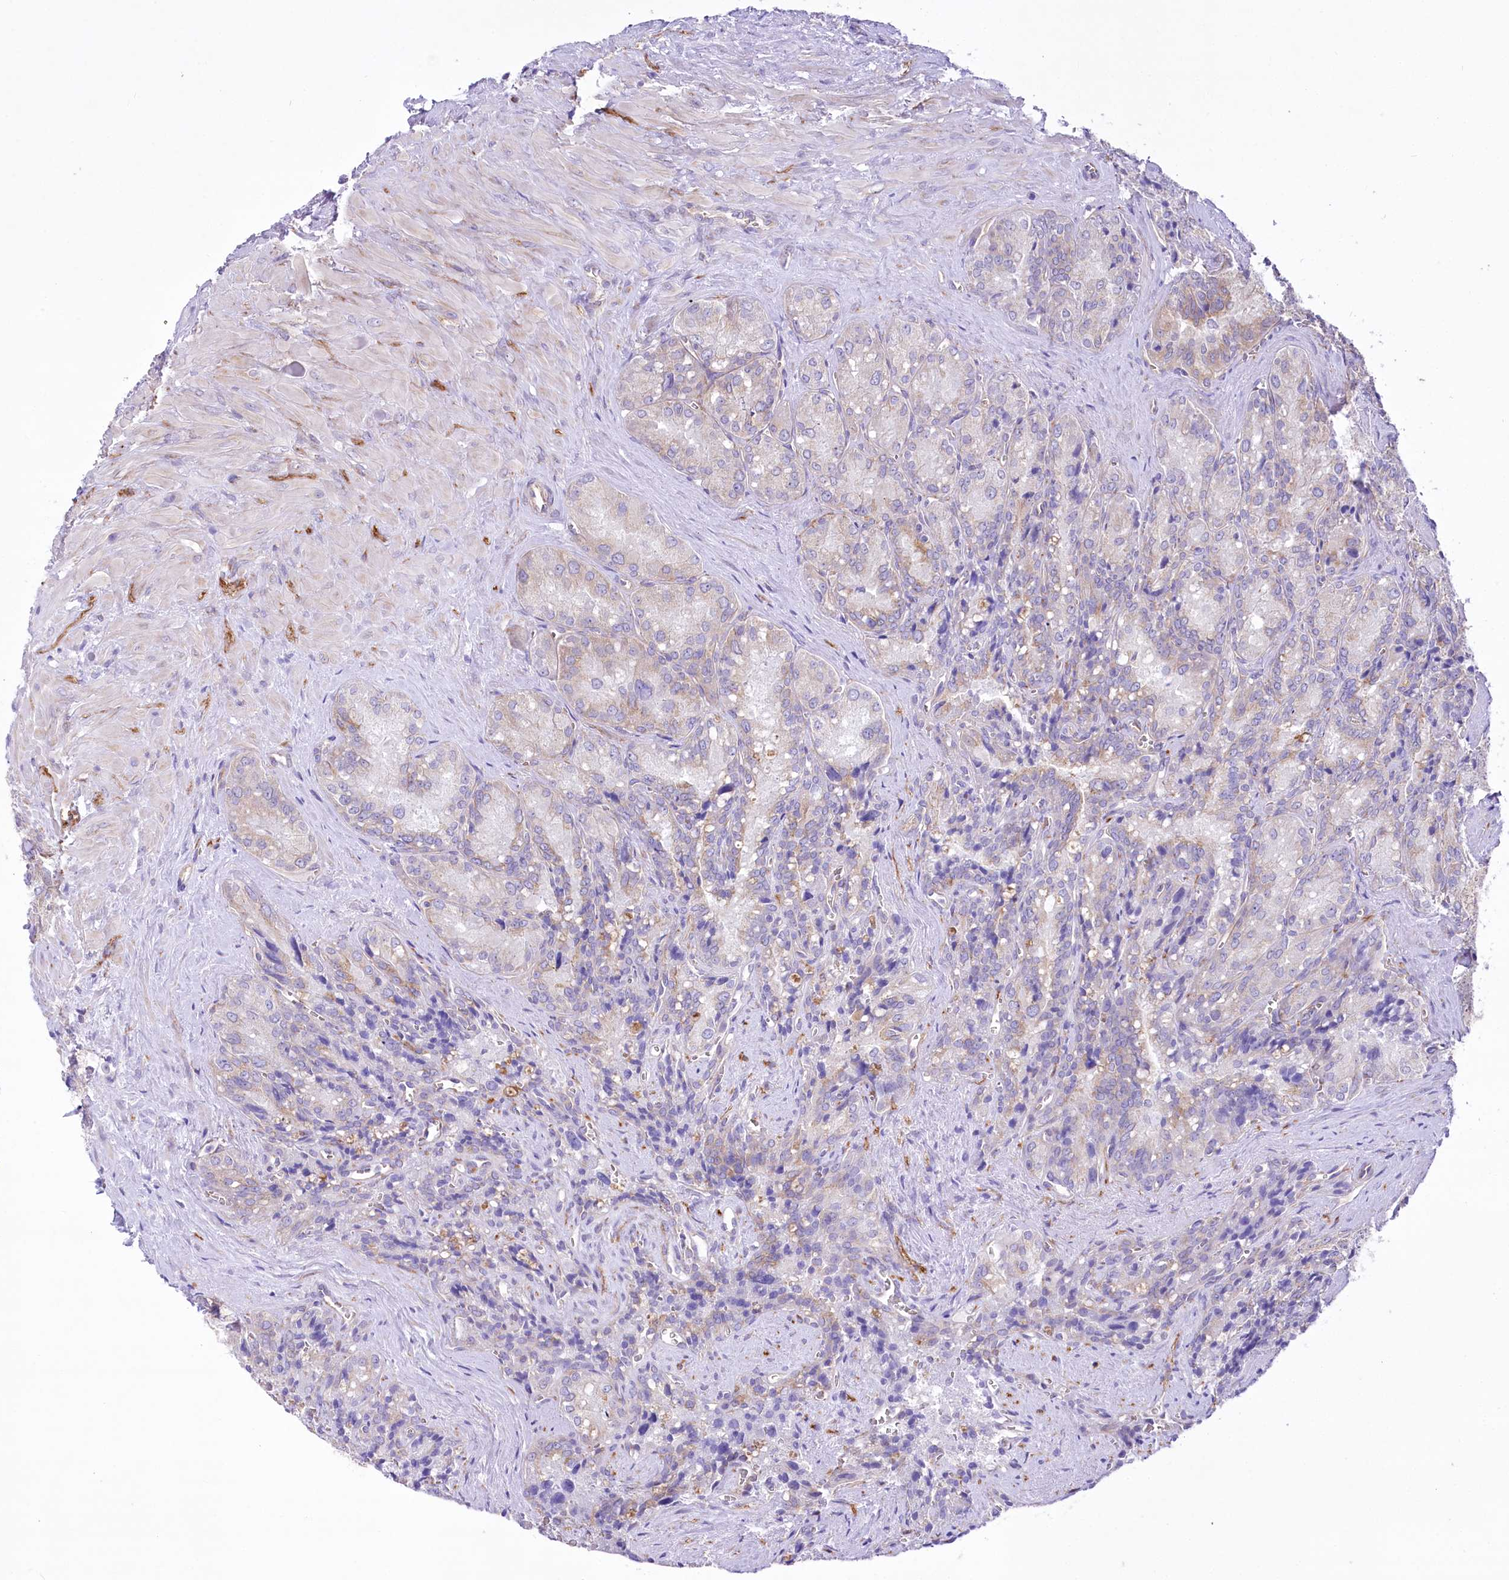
{"staining": {"intensity": "moderate", "quantity": "<25%", "location": "cytoplasmic/membranous"}, "tissue": "seminal vesicle", "cell_type": "Glandular cells", "image_type": "normal", "snomed": [{"axis": "morphology", "description": "Normal tissue, NOS"}, {"axis": "topography", "description": "Seminal veicle"}], "caption": "Seminal vesicle stained for a protein (brown) displays moderate cytoplasmic/membranous positive staining in approximately <25% of glandular cells.", "gene": "LRRC34", "patient": {"sex": "male", "age": 62}}